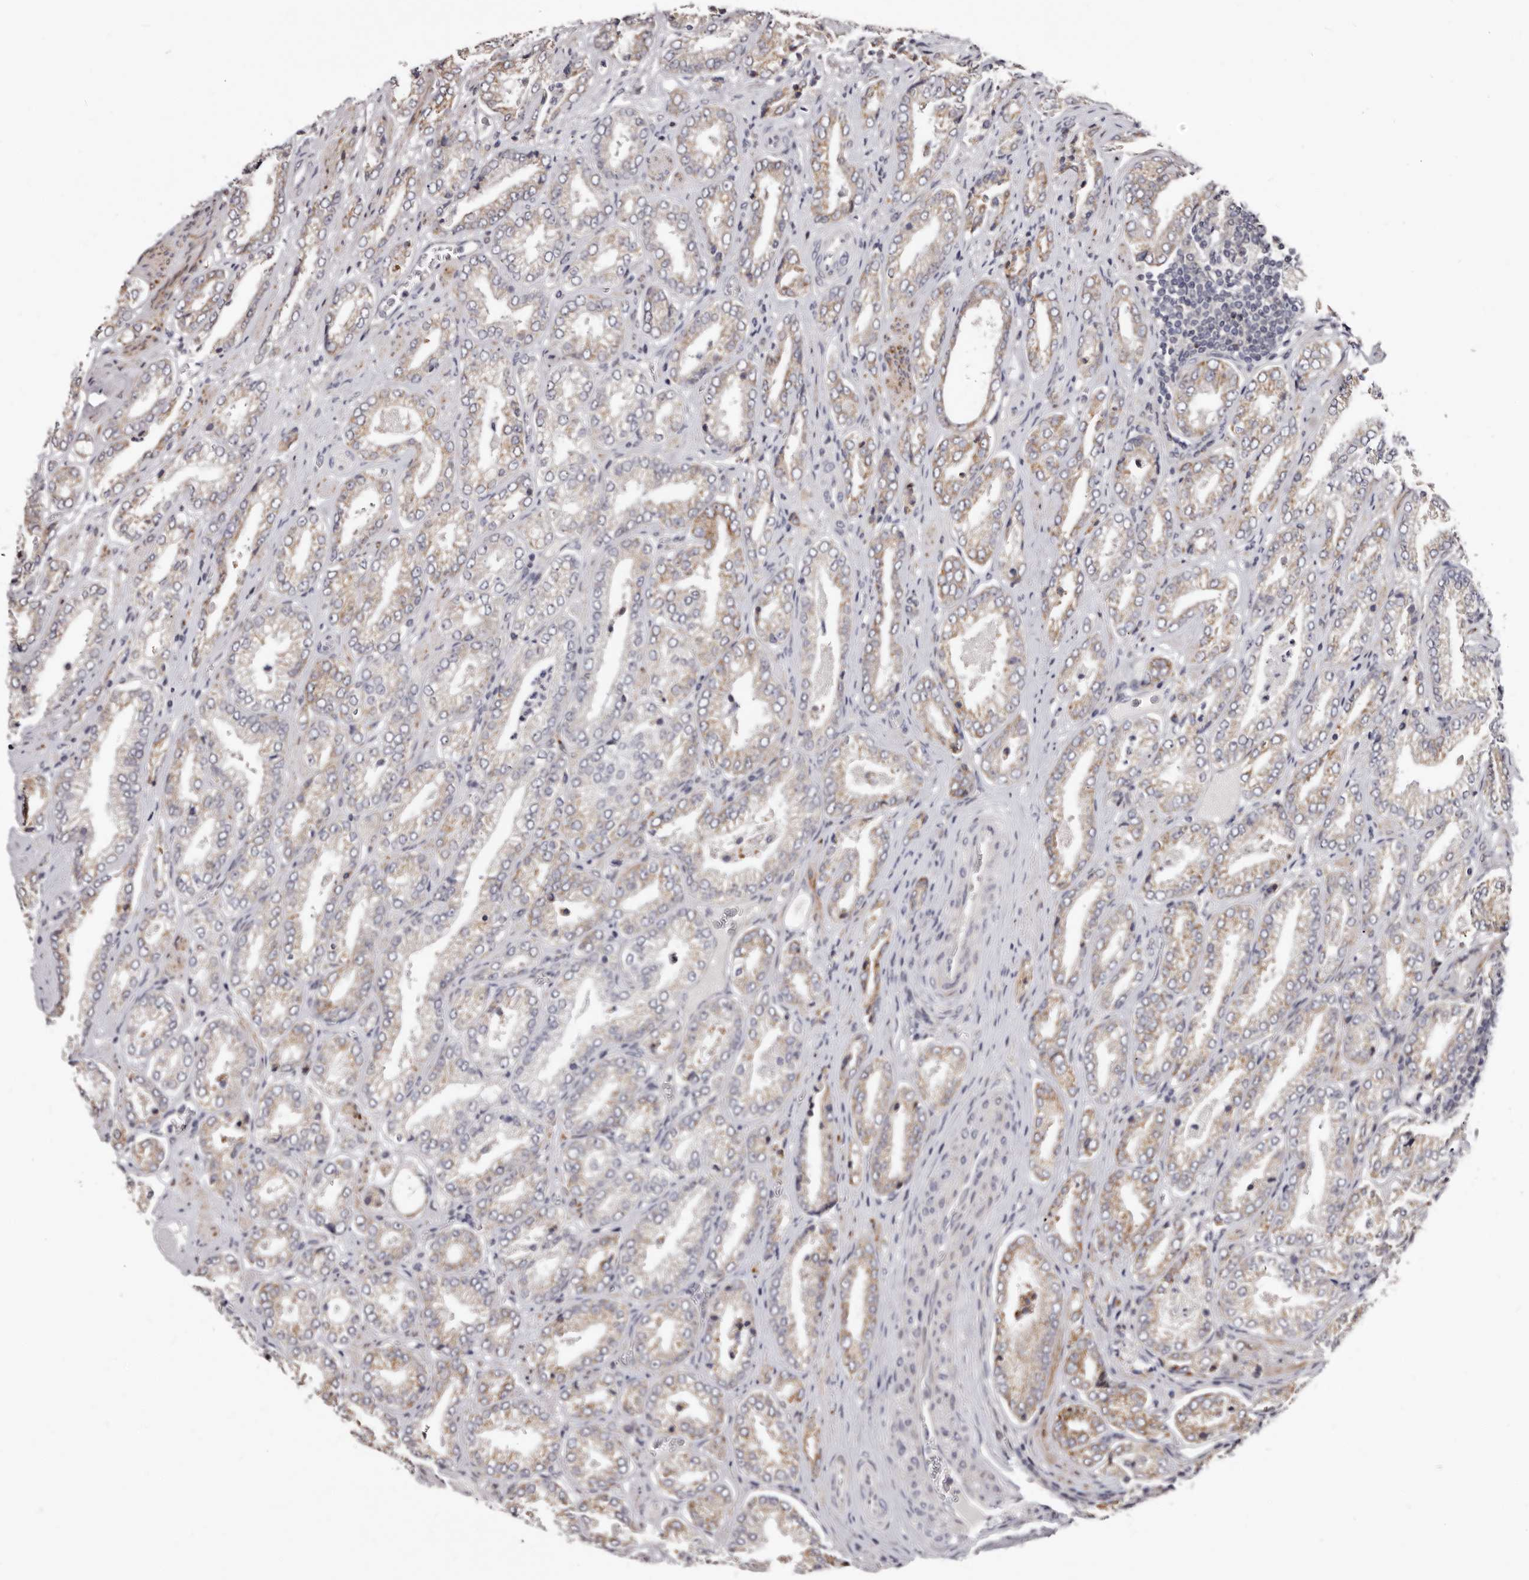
{"staining": {"intensity": "weak", "quantity": "25%-75%", "location": "cytoplasmic/membranous"}, "tissue": "prostate cancer", "cell_type": "Tumor cells", "image_type": "cancer", "snomed": [{"axis": "morphology", "description": "Adenocarcinoma, Low grade"}, {"axis": "topography", "description": "Prostate"}], "caption": "Immunohistochemistry image of neoplastic tissue: prostate cancer stained using IHC shows low levels of weak protein expression localized specifically in the cytoplasmic/membranous of tumor cells, appearing as a cytoplasmic/membranous brown color.", "gene": "PHF20L1", "patient": {"sex": "male", "age": 62}}